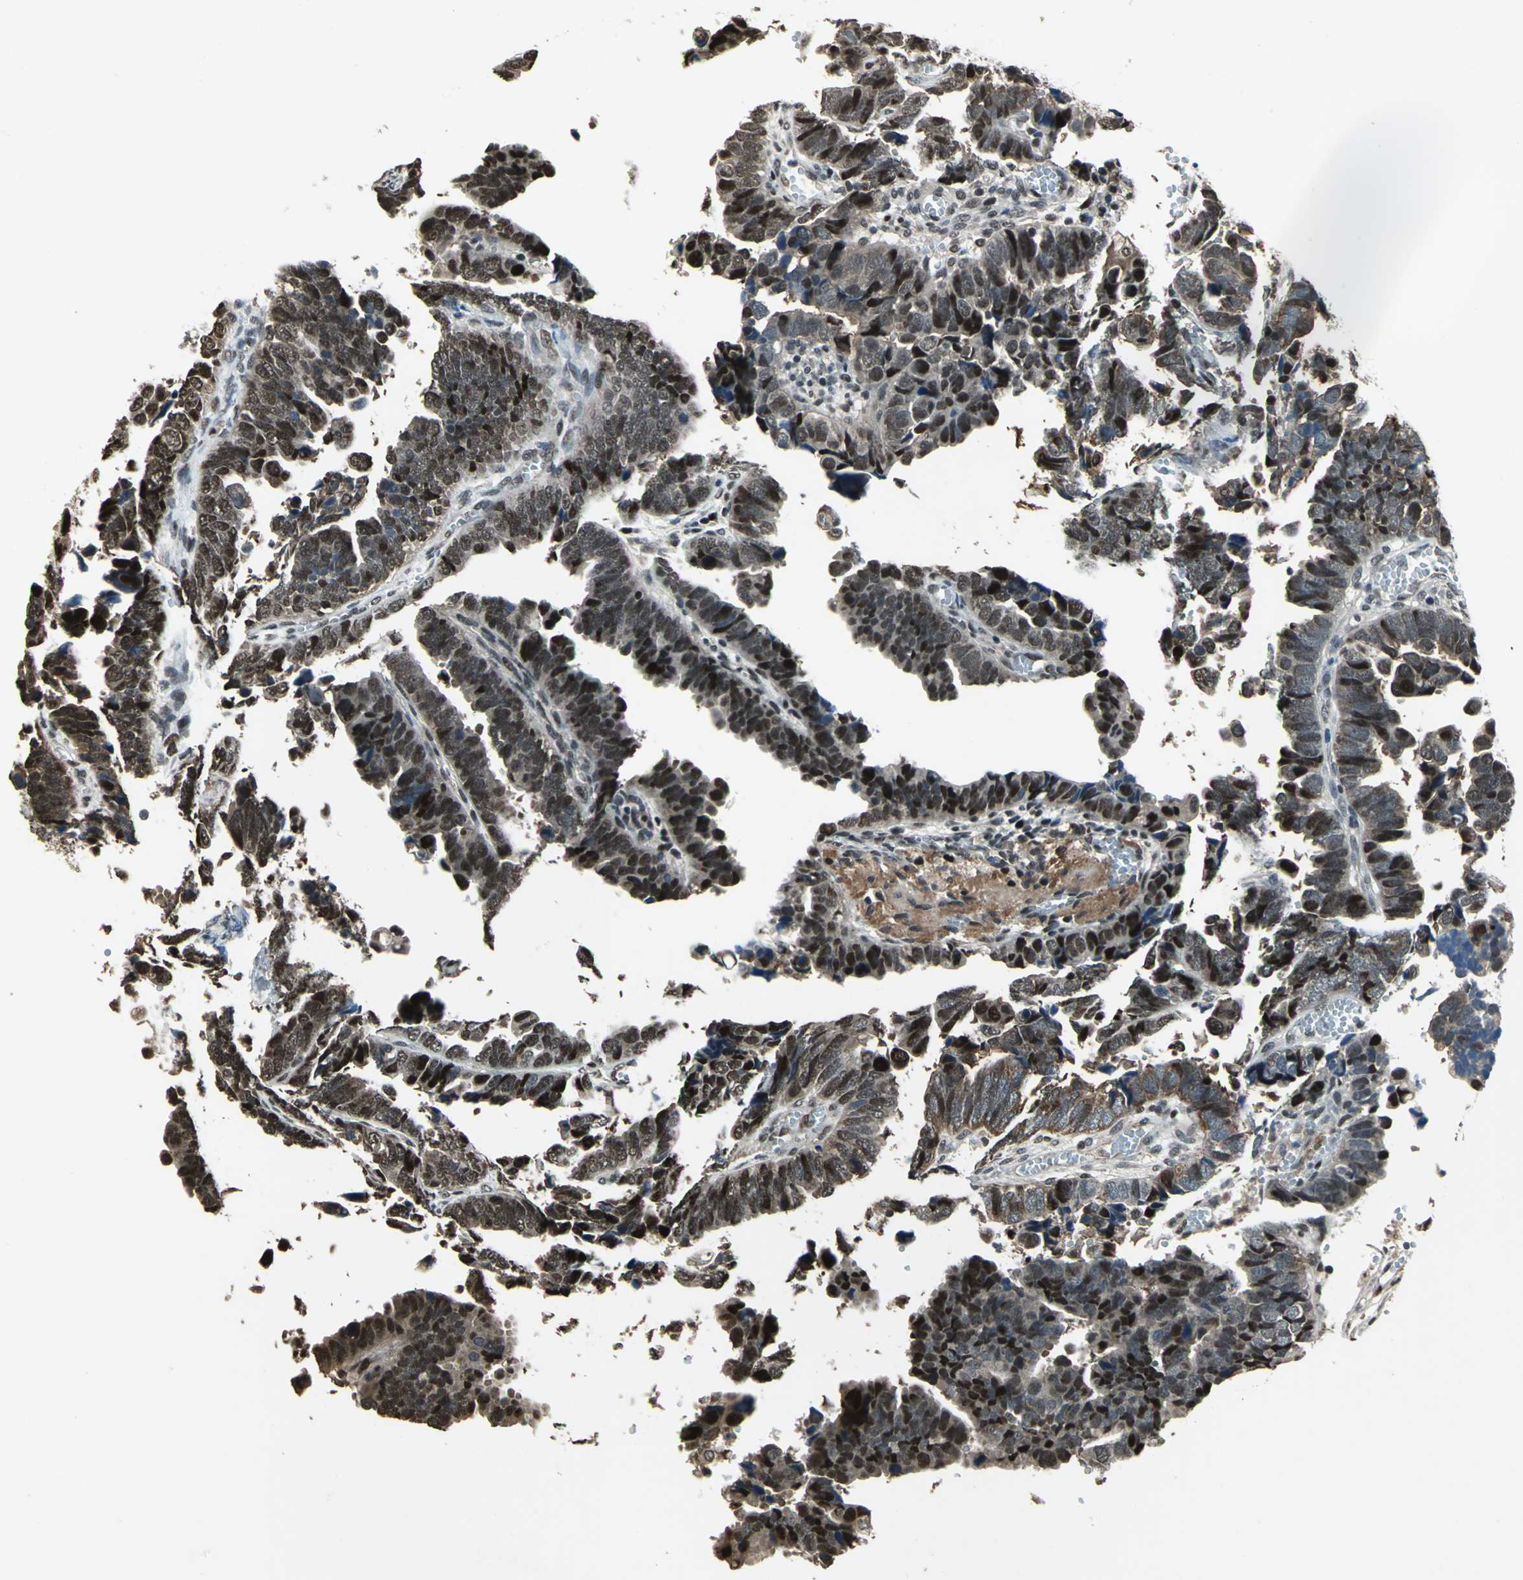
{"staining": {"intensity": "strong", "quantity": ">75%", "location": "nuclear"}, "tissue": "endometrial cancer", "cell_type": "Tumor cells", "image_type": "cancer", "snomed": [{"axis": "morphology", "description": "Adenocarcinoma, NOS"}, {"axis": "topography", "description": "Endometrium"}], "caption": "A brown stain highlights strong nuclear positivity of a protein in adenocarcinoma (endometrial) tumor cells.", "gene": "MIS18BP1", "patient": {"sex": "female", "age": 75}}